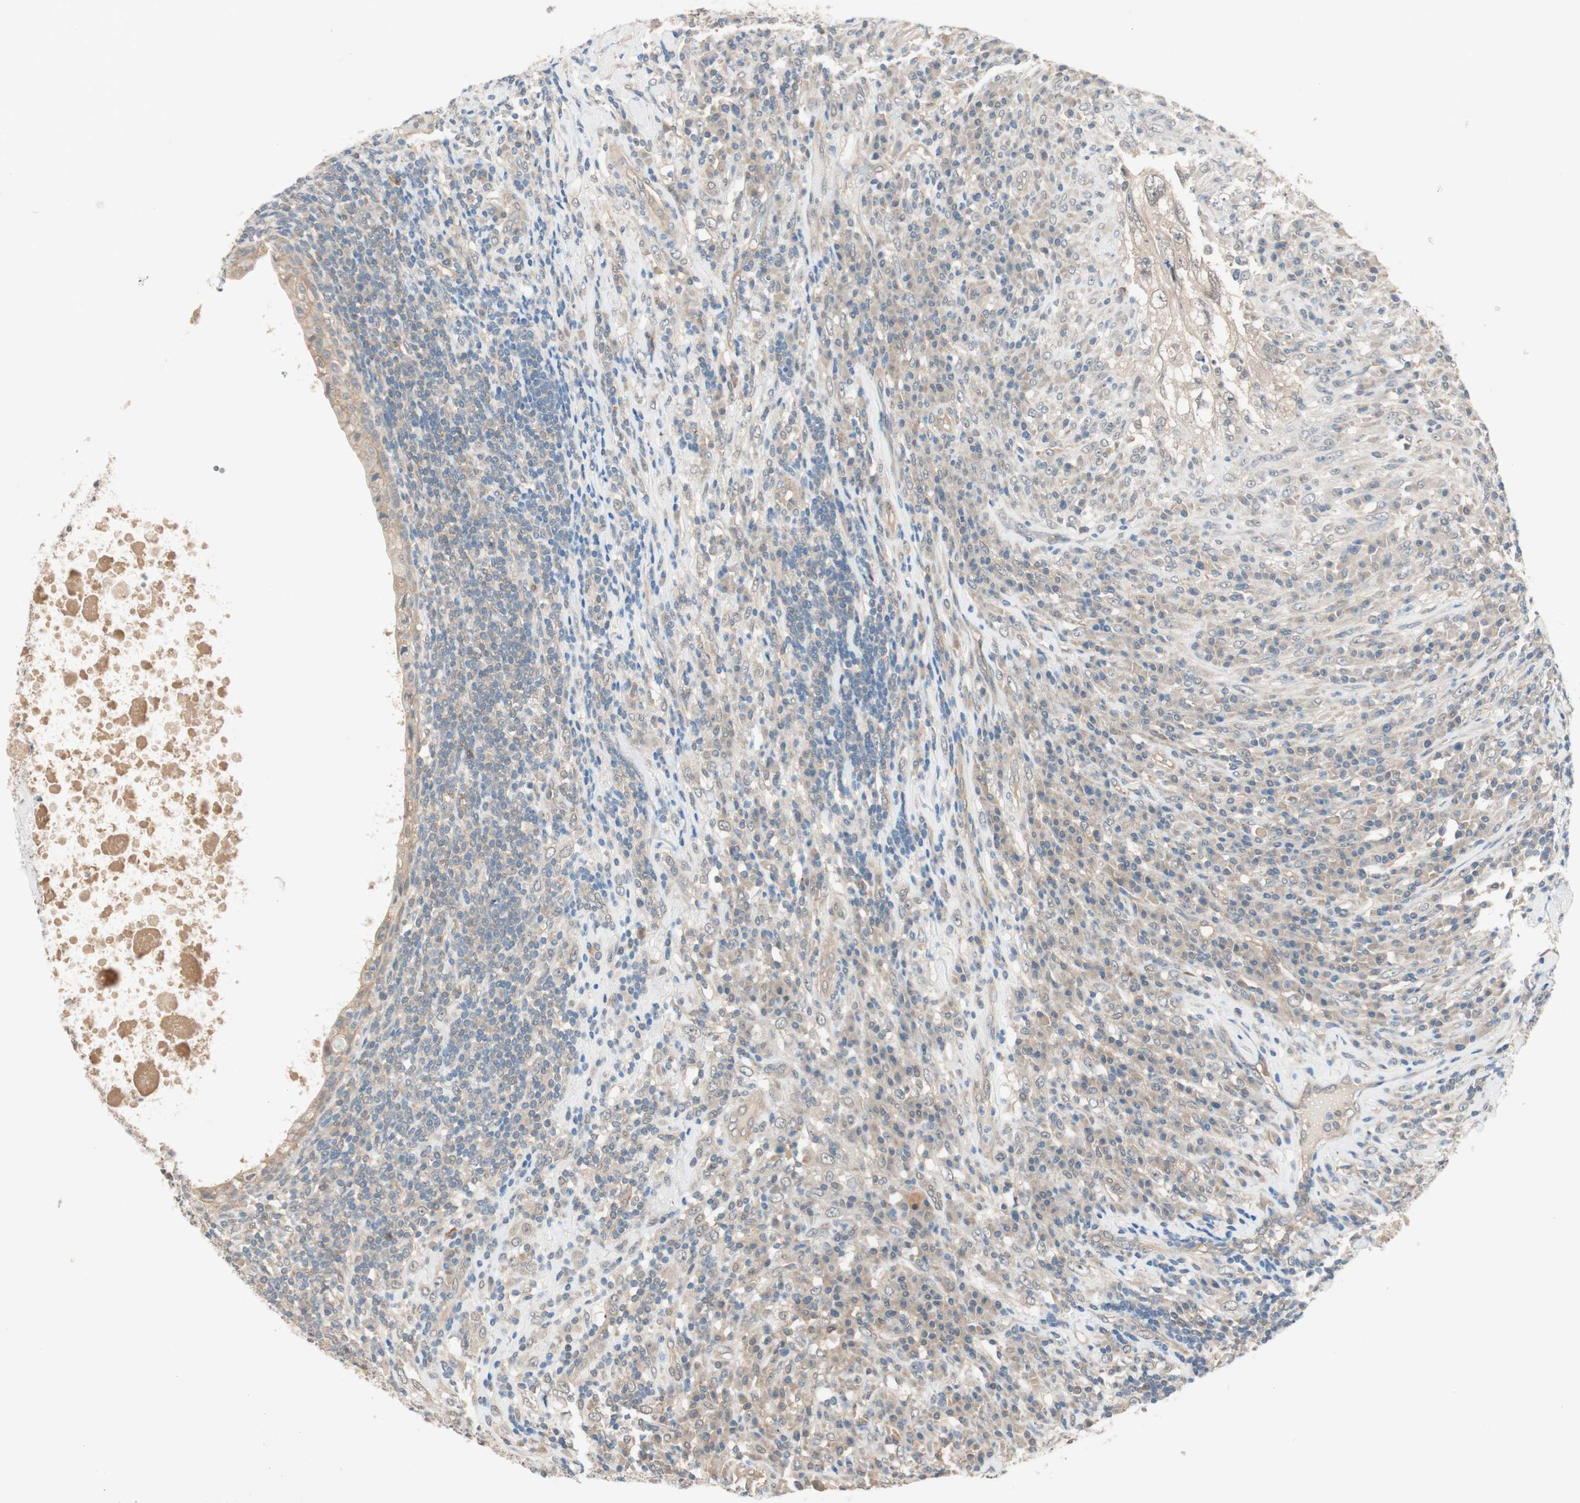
{"staining": {"intensity": "weak", "quantity": ">75%", "location": "cytoplasmic/membranous,nuclear"}, "tissue": "testis cancer", "cell_type": "Tumor cells", "image_type": "cancer", "snomed": [{"axis": "morphology", "description": "Necrosis, NOS"}, {"axis": "morphology", "description": "Carcinoma, Embryonal, NOS"}, {"axis": "topography", "description": "Testis"}], "caption": "An immunohistochemistry (IHC) image of tumor tissue is shown. Protein staining in brown highlights weak cytoplasmic/membranous and nuclear positivity in testis cancer within tumor cells. The staining was performed using DAB to visualize the protein expression in brown, while the nuclei were stained in blue with hematoxylin (Magnification: 20x).", "gene": "PSMD8", "patient": {"sex": "male", "age": 19}}